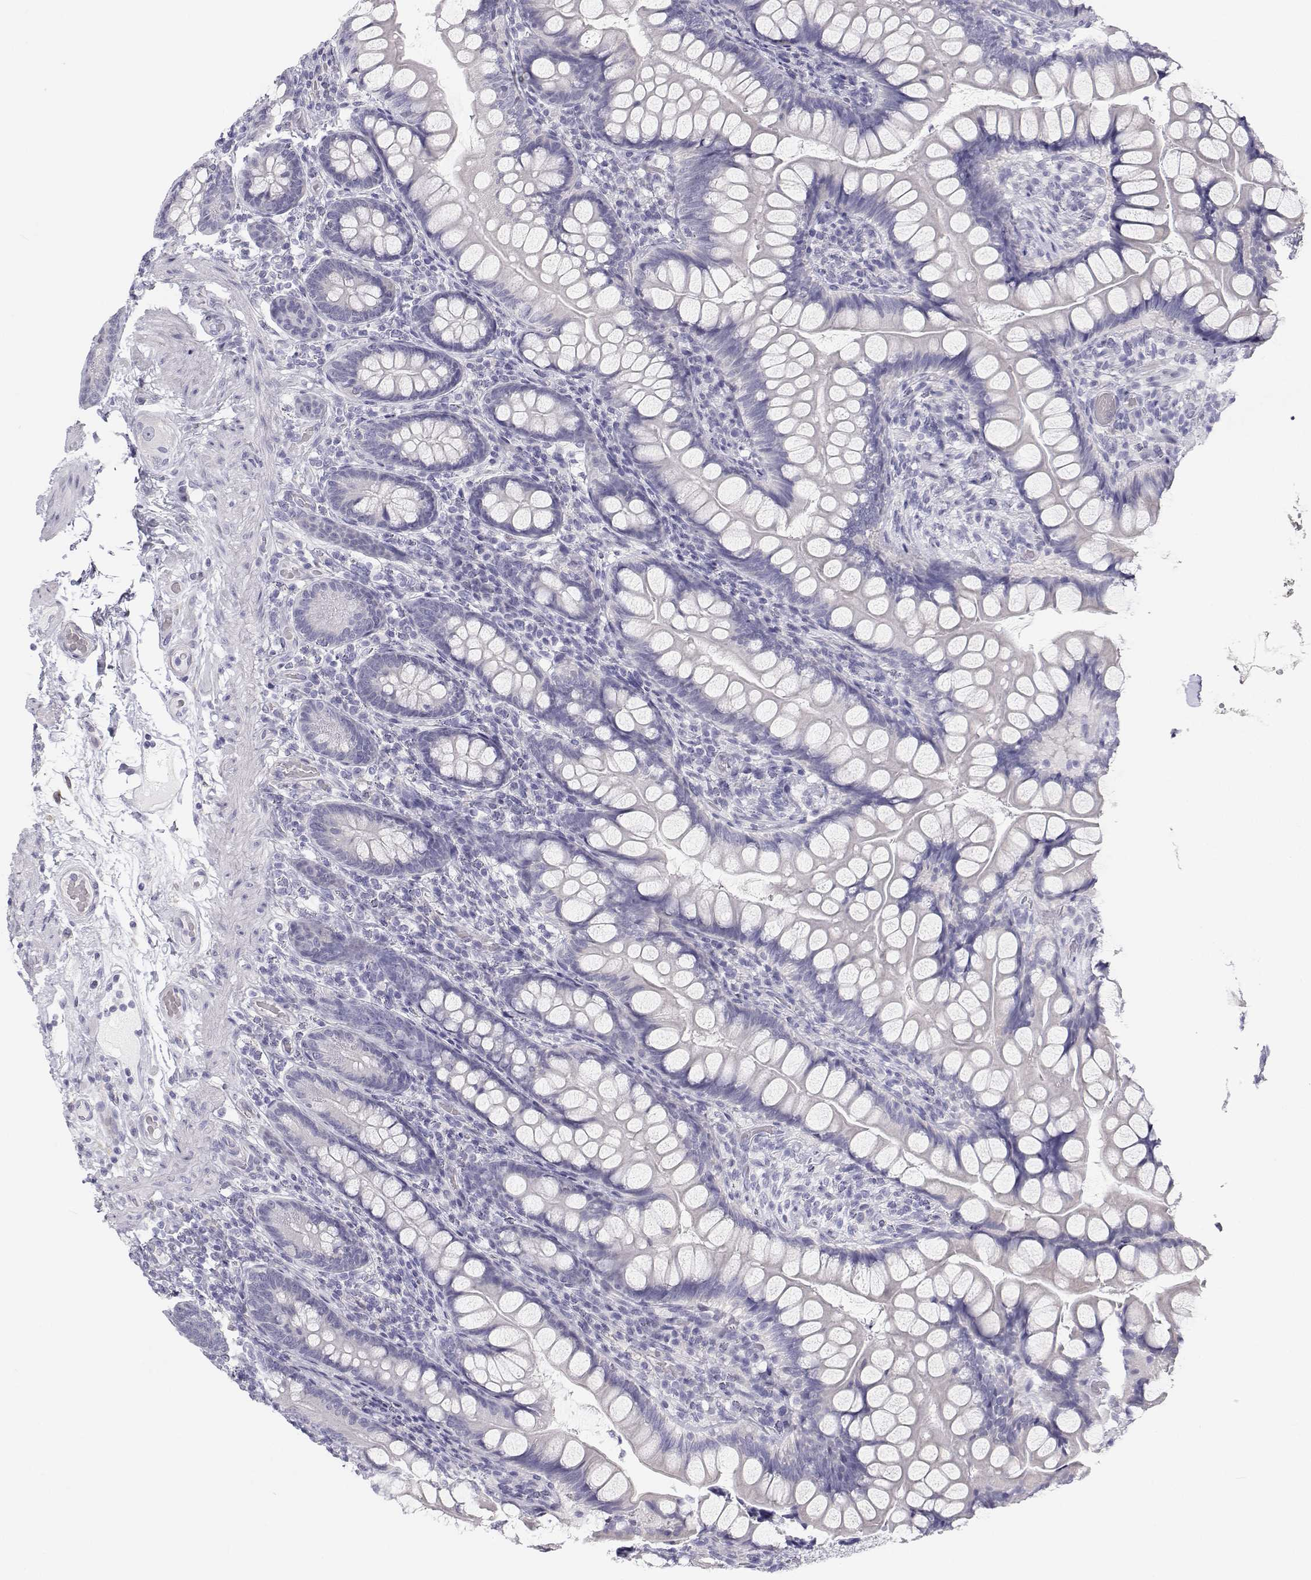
{"staining": {"intensity": "negative", "quantity": "none", "location": "none"}, "tissue": "small intestine", "cell_type": "Glandular cells", "image_type": "normal", "snomed": [{"axis": "morphology", "description": "Normal tissue, NOS"}, {"axis": "topography", "description": "Small intestine"}], "caption": "High magnification brightfield microscopy of unremarkable small intestine stained with DAB (3,3'-diaminobenzidine) (brown) and counterstained with hematoxylin (blue): glandular cells show no significant staining. The staining was performed using DAB to visualize the protein expression in brown, while the nuclei were stained in blue with hematoxylin (Magnification: 20x).", "gene": "TTN", "patient": {"sex": "male", "age": 70}}